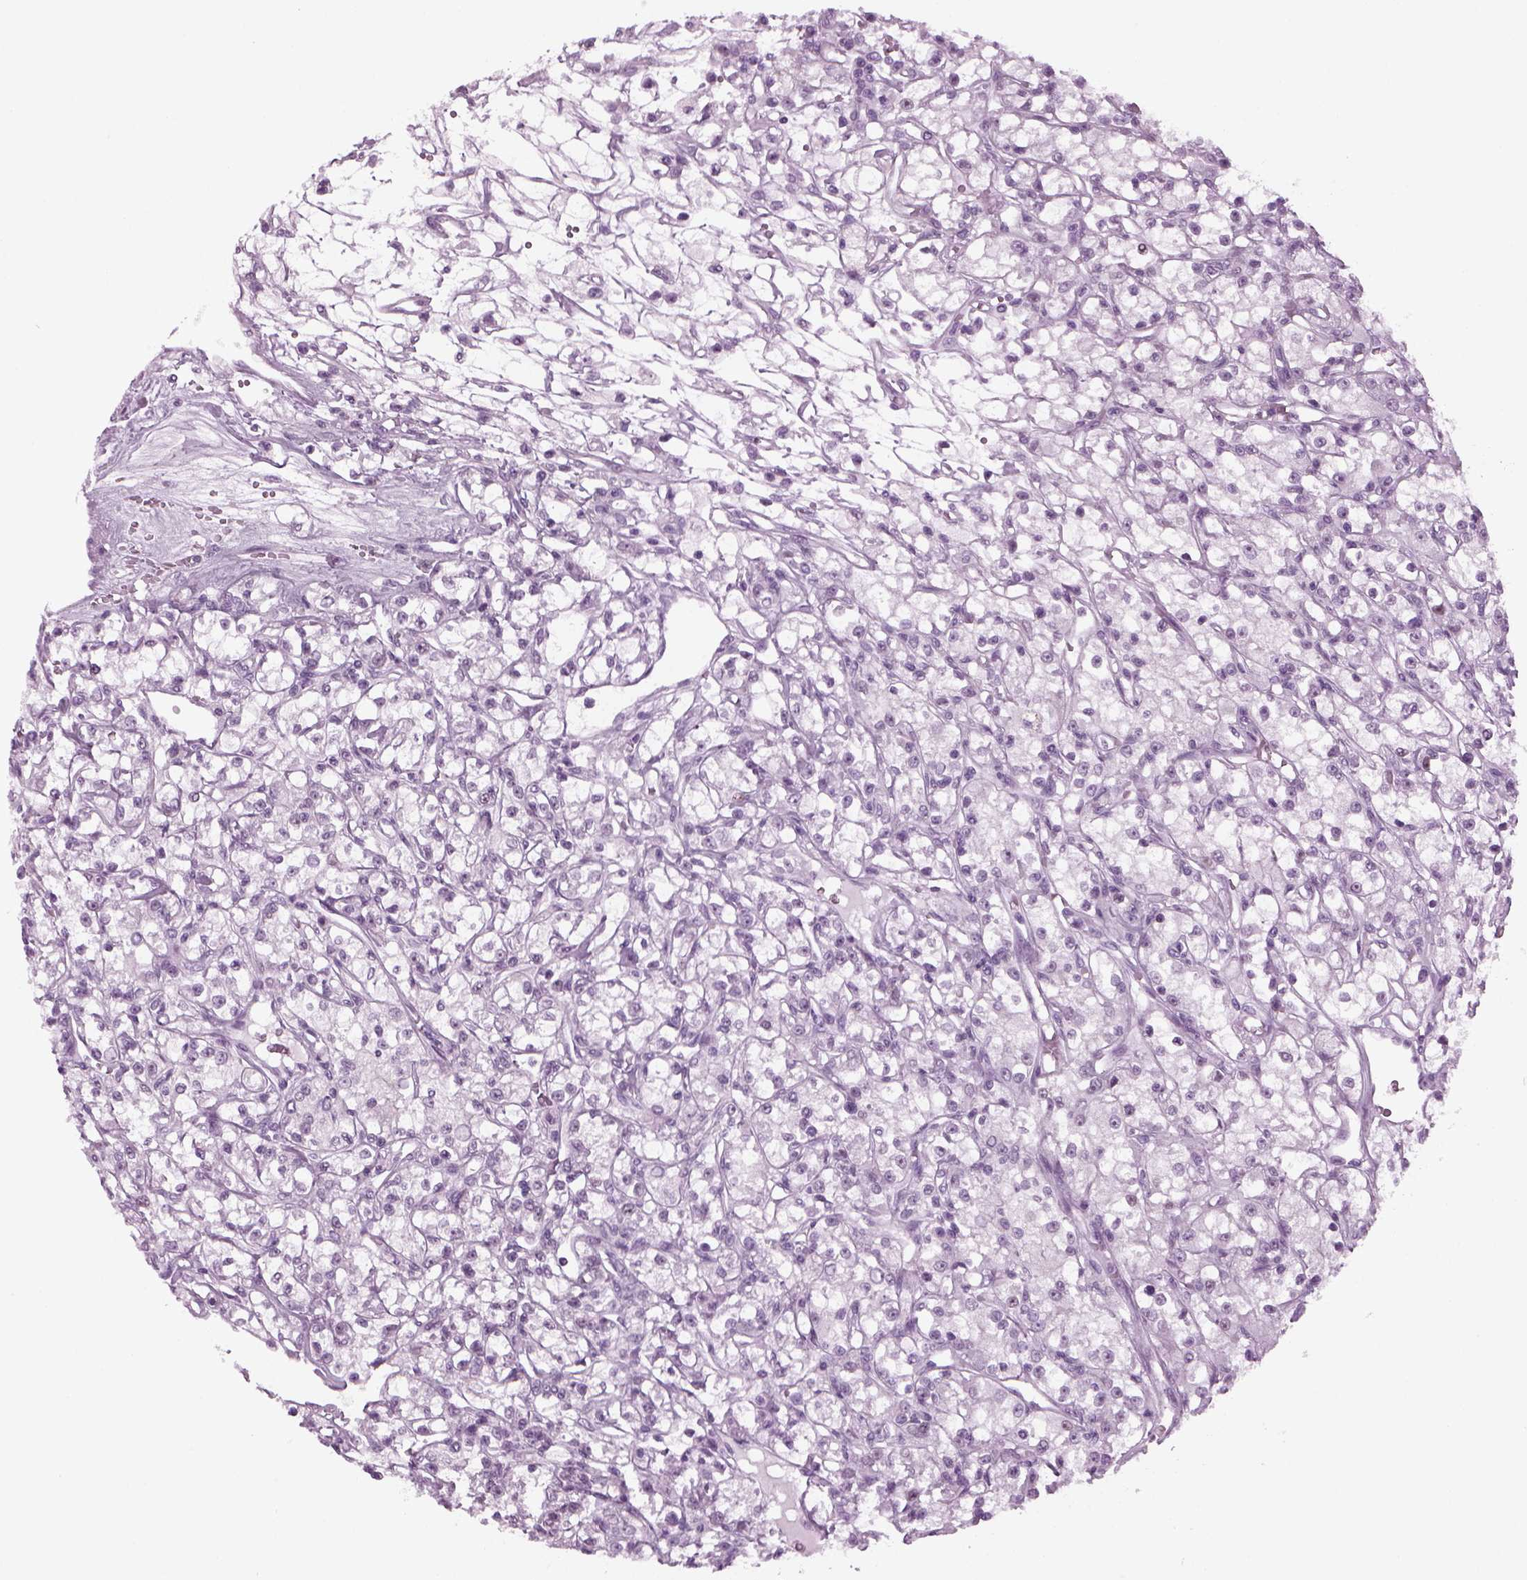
{"staining": {"intensity": "negative", "quantity": "none", "location": "none"}, "tissue": "renal cancer", "cell_type": "Tumor cells", "image_type": "cancer", "snomed": [{"axis": "morphology", "description": "Adenocarcinoma, NOS"}, {"axis": "topography", "description": "Kidney"}], "caption": "This is a histopathology image of immunohistochemistry (IHC) staining of renal cancer, which shows no expression in tumor cells.", "gene": "FAM24A", "patient": {"sex": "female", "age": 59}}